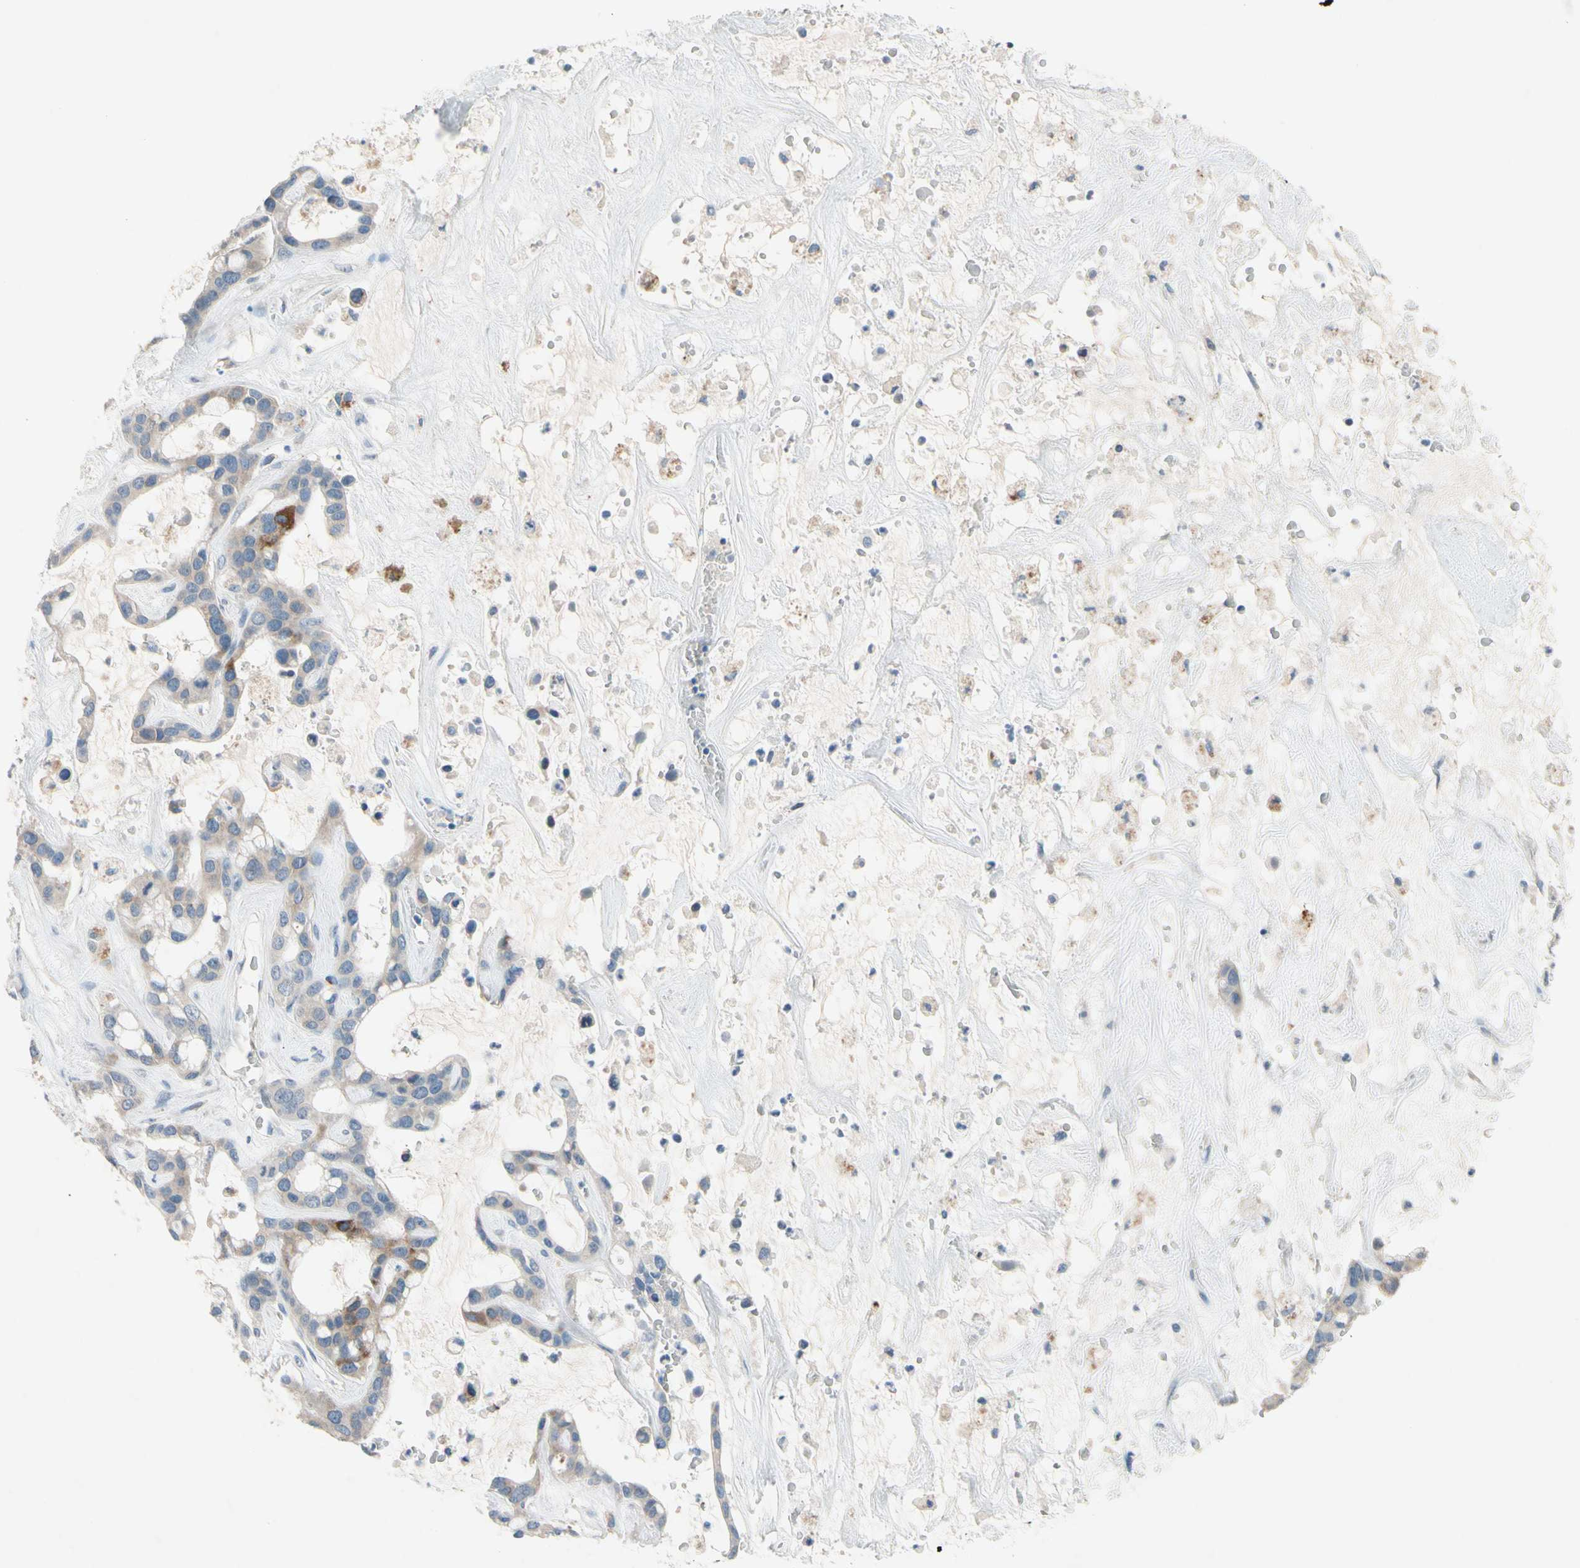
{"staining": {"intensity": "weak", "quantity": ">75%", "location": "cytoplasmic/membranous"}, "tissue": "liver cancer", "cell_type": "Tumor cells", "image_type": "cancer", "snomed": [{"axis": "morphology", "description": "Cholangiocarcinoma"}, {"axis": "topography", "description": "Liver"}], "caption": "A brown stain labels weak cytoplasmic/membranous positivity of a protein in cholangiocarcinoma (liver) tumor cells.", "gene": "PIP5K1B", "patient": {"sex": "female", "age": 65}}